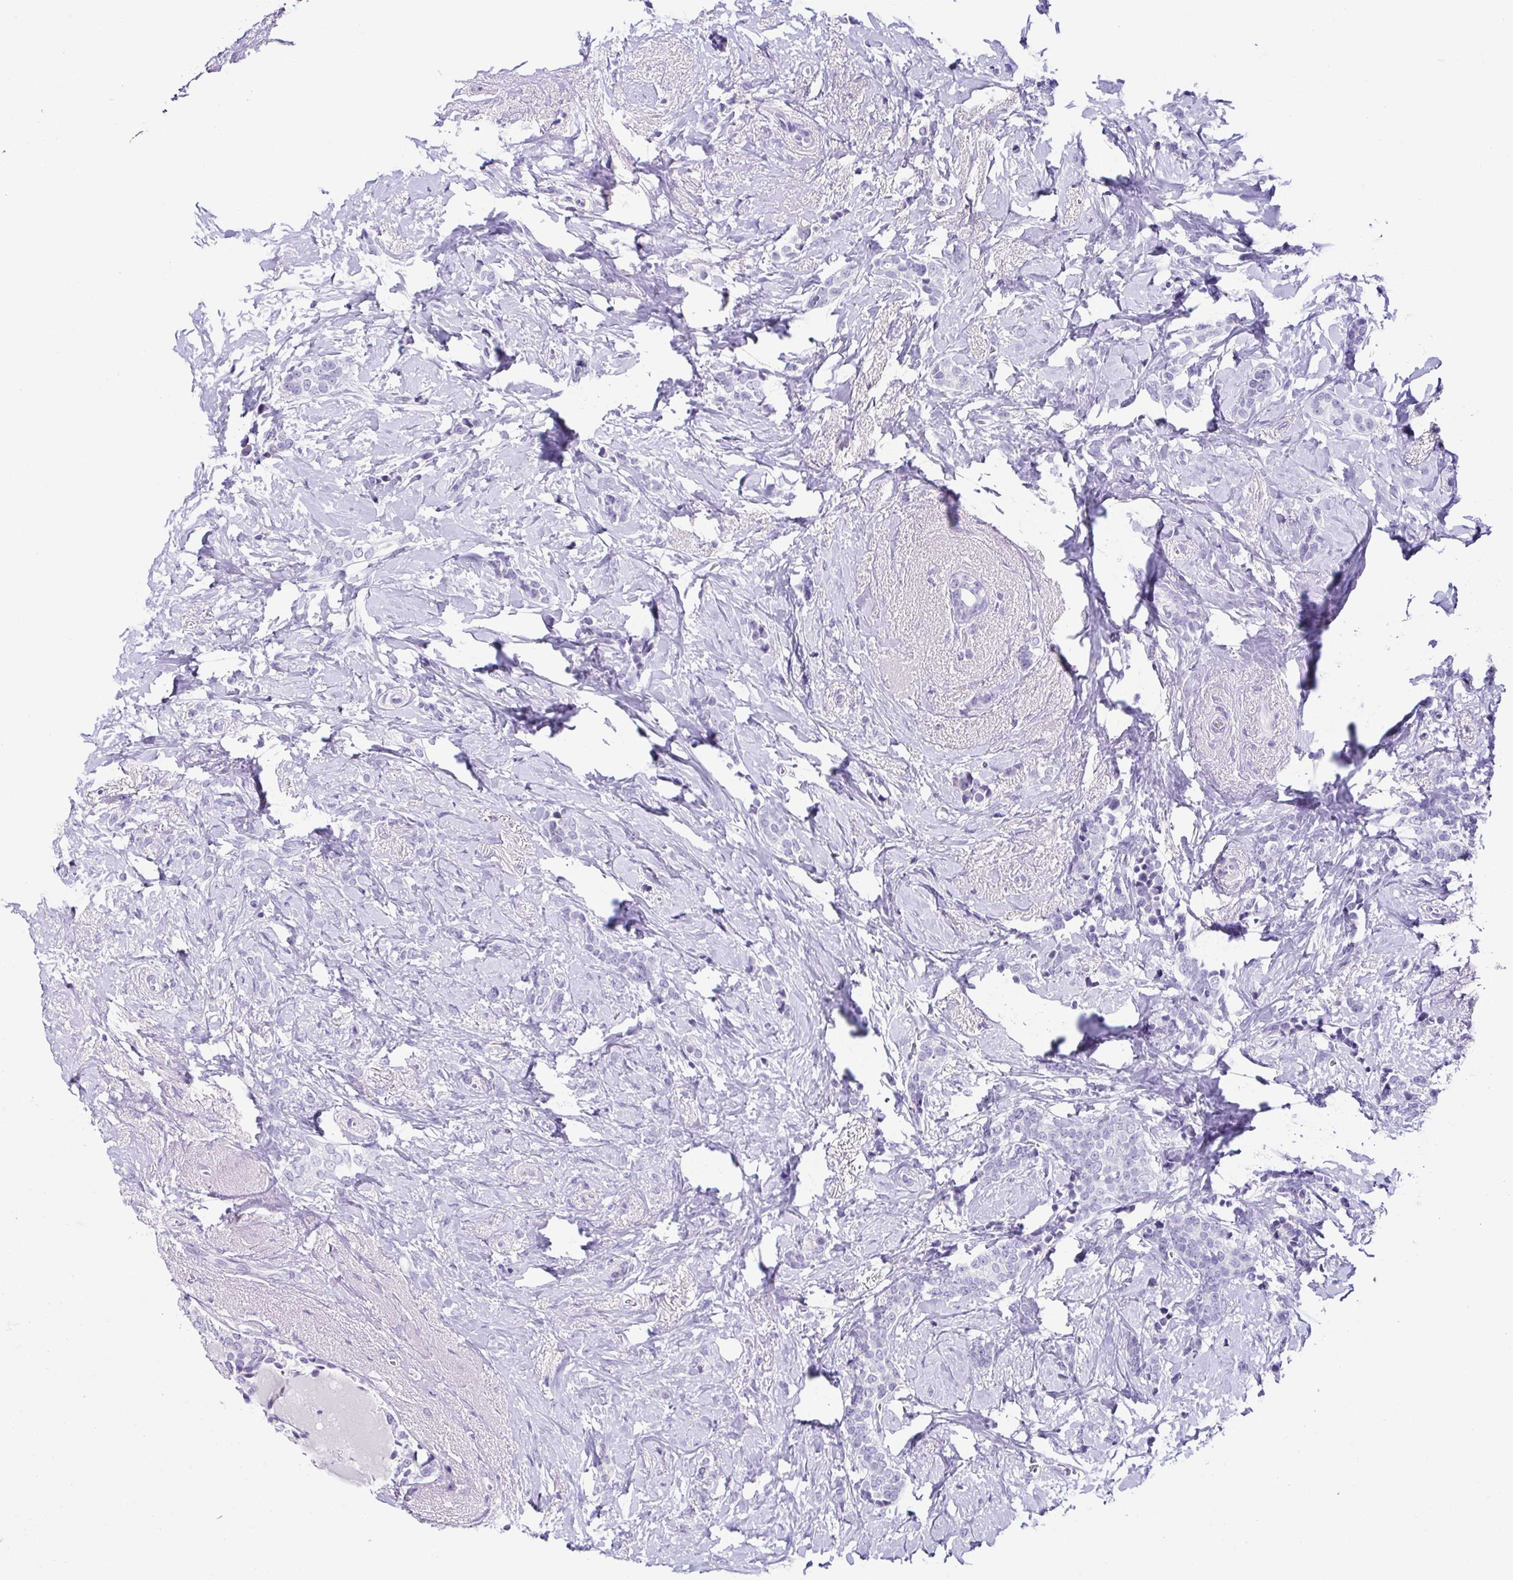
{"staining": {"intensity": "negative", "quantity": "none", "location": "none"}, "tissue": "breast cancer", "cell_type": "Tumor cells", "image_type": "cancer", "snomed": [{"axis": "morphology", "description": "Normal tissue, NOS"}, {"axis": "morphology", "description": "Duct carcinoma"}, {"axis": "topography", "description": "Breast"}], "caption": "Intraductal carcinoma (breast) stained for a protein using immunohistochemistry (IHC) displays no positivity tumor cells.", "gene": "TNNT2", "patient": {"sex": "female", "age": 77}}